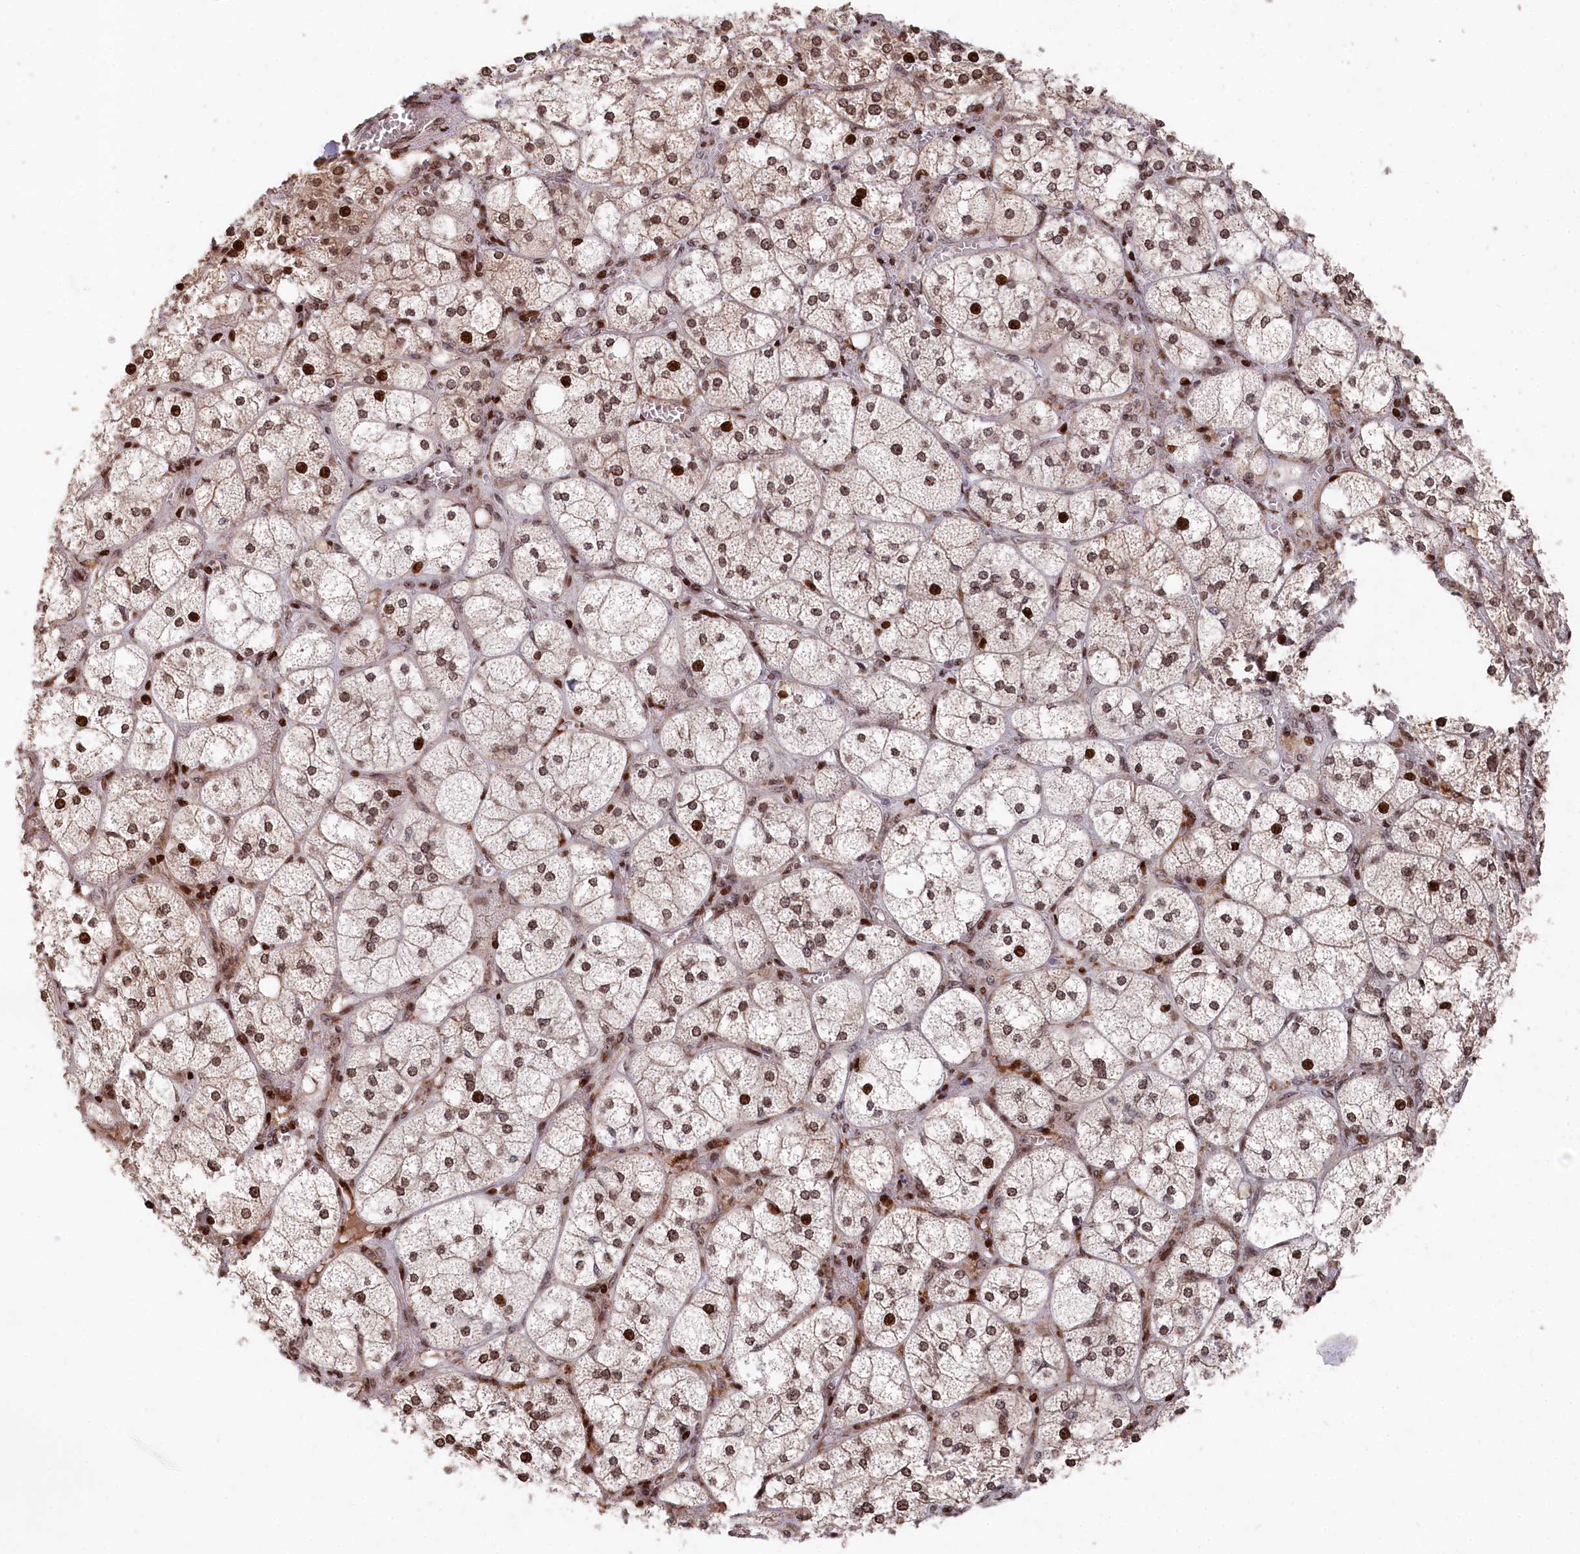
{"staining": {"intensity": "strong", "quantity": ">75%", "location": "cytoplasmic/membranous,nuclear"}, "tissue": "adrenal gland", "cell_type": "Glandular cells", "image_type": "normal", "snomed": [{"axis": "morphology", "description": "Normal tissue, NOS"}, {"axis": "topography", "description": "Adrenal gland"}], "caption": "Unremarkable adrenal gland reveals strong cytoplasmic/membranous,nuclear positivity in about >75% of glandular cells, visualized by immunohistochemistry.", "gene": "MCF2L2", "patient": {"sex": "female", "age": 61}}